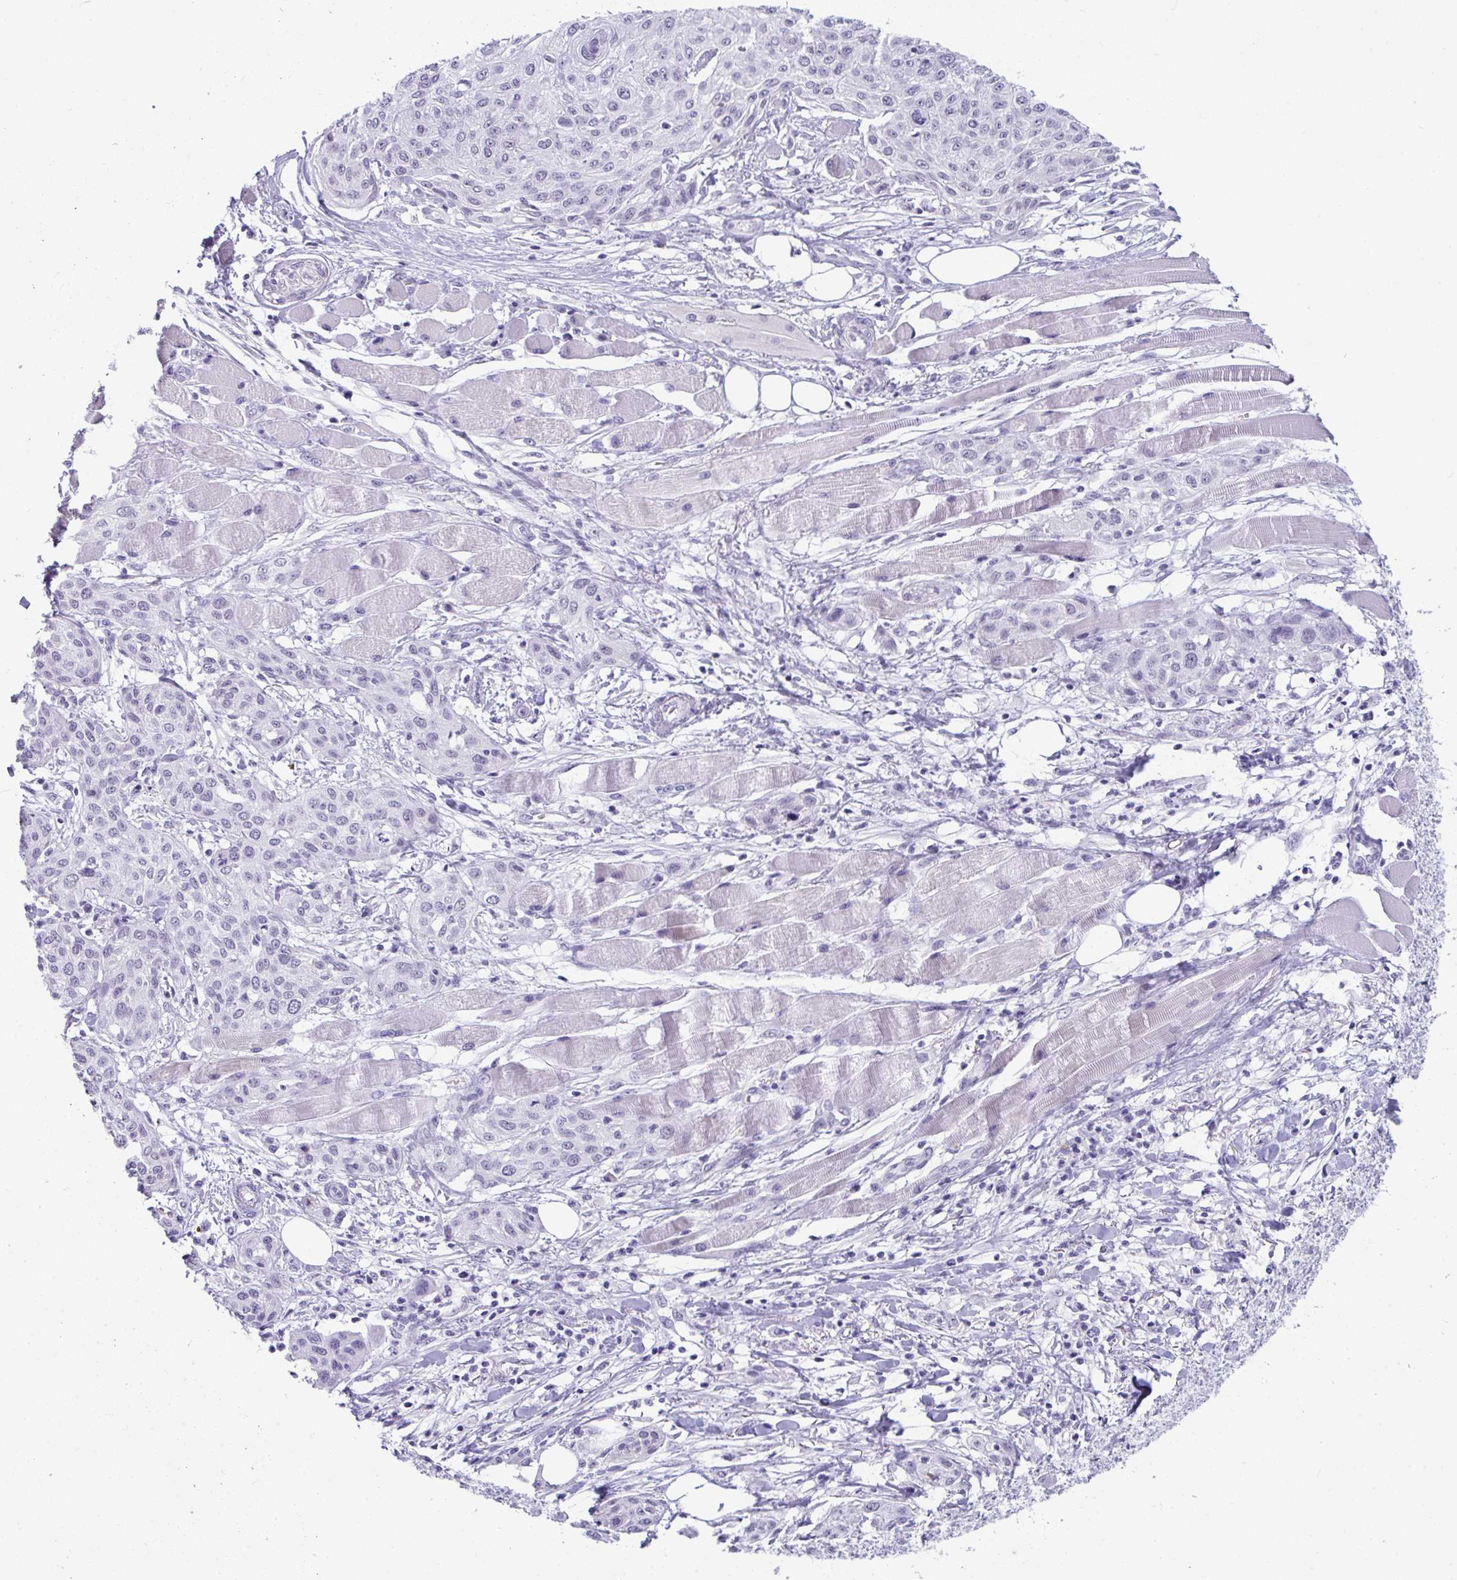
{"staining": {"intensity": "negative", "quantity": "none", "location": "none"}, "tissue": "skin cancer", "cell_type": "Tumor cells", "image_type": "cancer", "snomed": [{"axis": "morphology", "description": "Squamous cell carcinoma, NOS"}, {"axis": "topography", "description": "Skin"}], "caption": "Skin cancer (squamous cell carcinoma) was stained to show a protein in brown. There is no significant positivity in tumor cells.", "gene": "CDK13", "patient": {"sex": "female", "age": 87}}